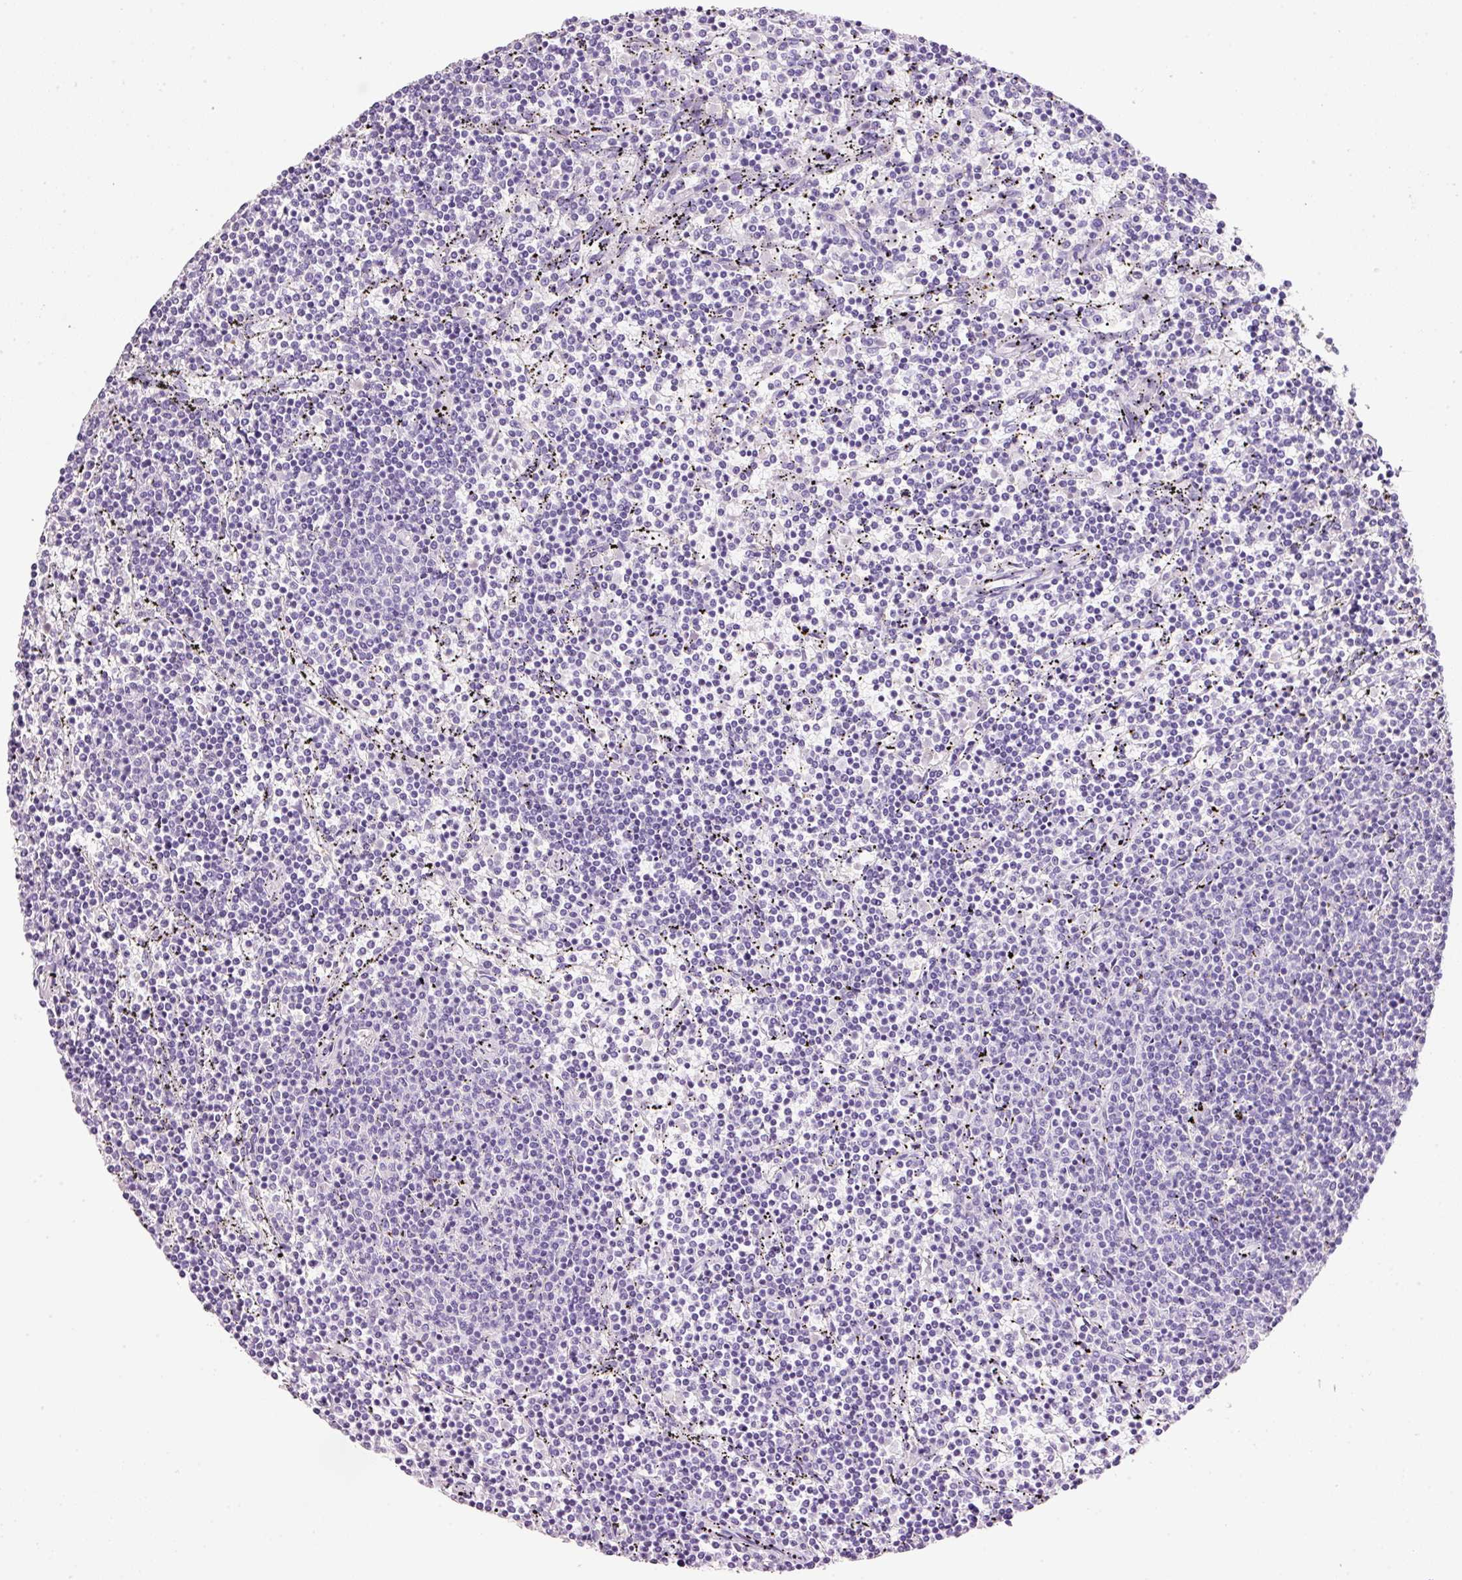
{"staining": {"intensity": "negative", "quantity": "none", "location": "none"}, "tissue": "lymphoma", "cell_type": "Tumor cells", "image_type": "cancer", "snomed": [{"axis": "morphology", "description": "Malignant lymphoma, non-Hodgkin's type, Low grade"}, {"axis": "topography", "description": "Spleen"}], "caption": "DAB immunohistochemical staining of lymphoma shows no significant expression in tumor cells.", "gene": "BSND", "patient": {"sex": "female", "age": 50}}